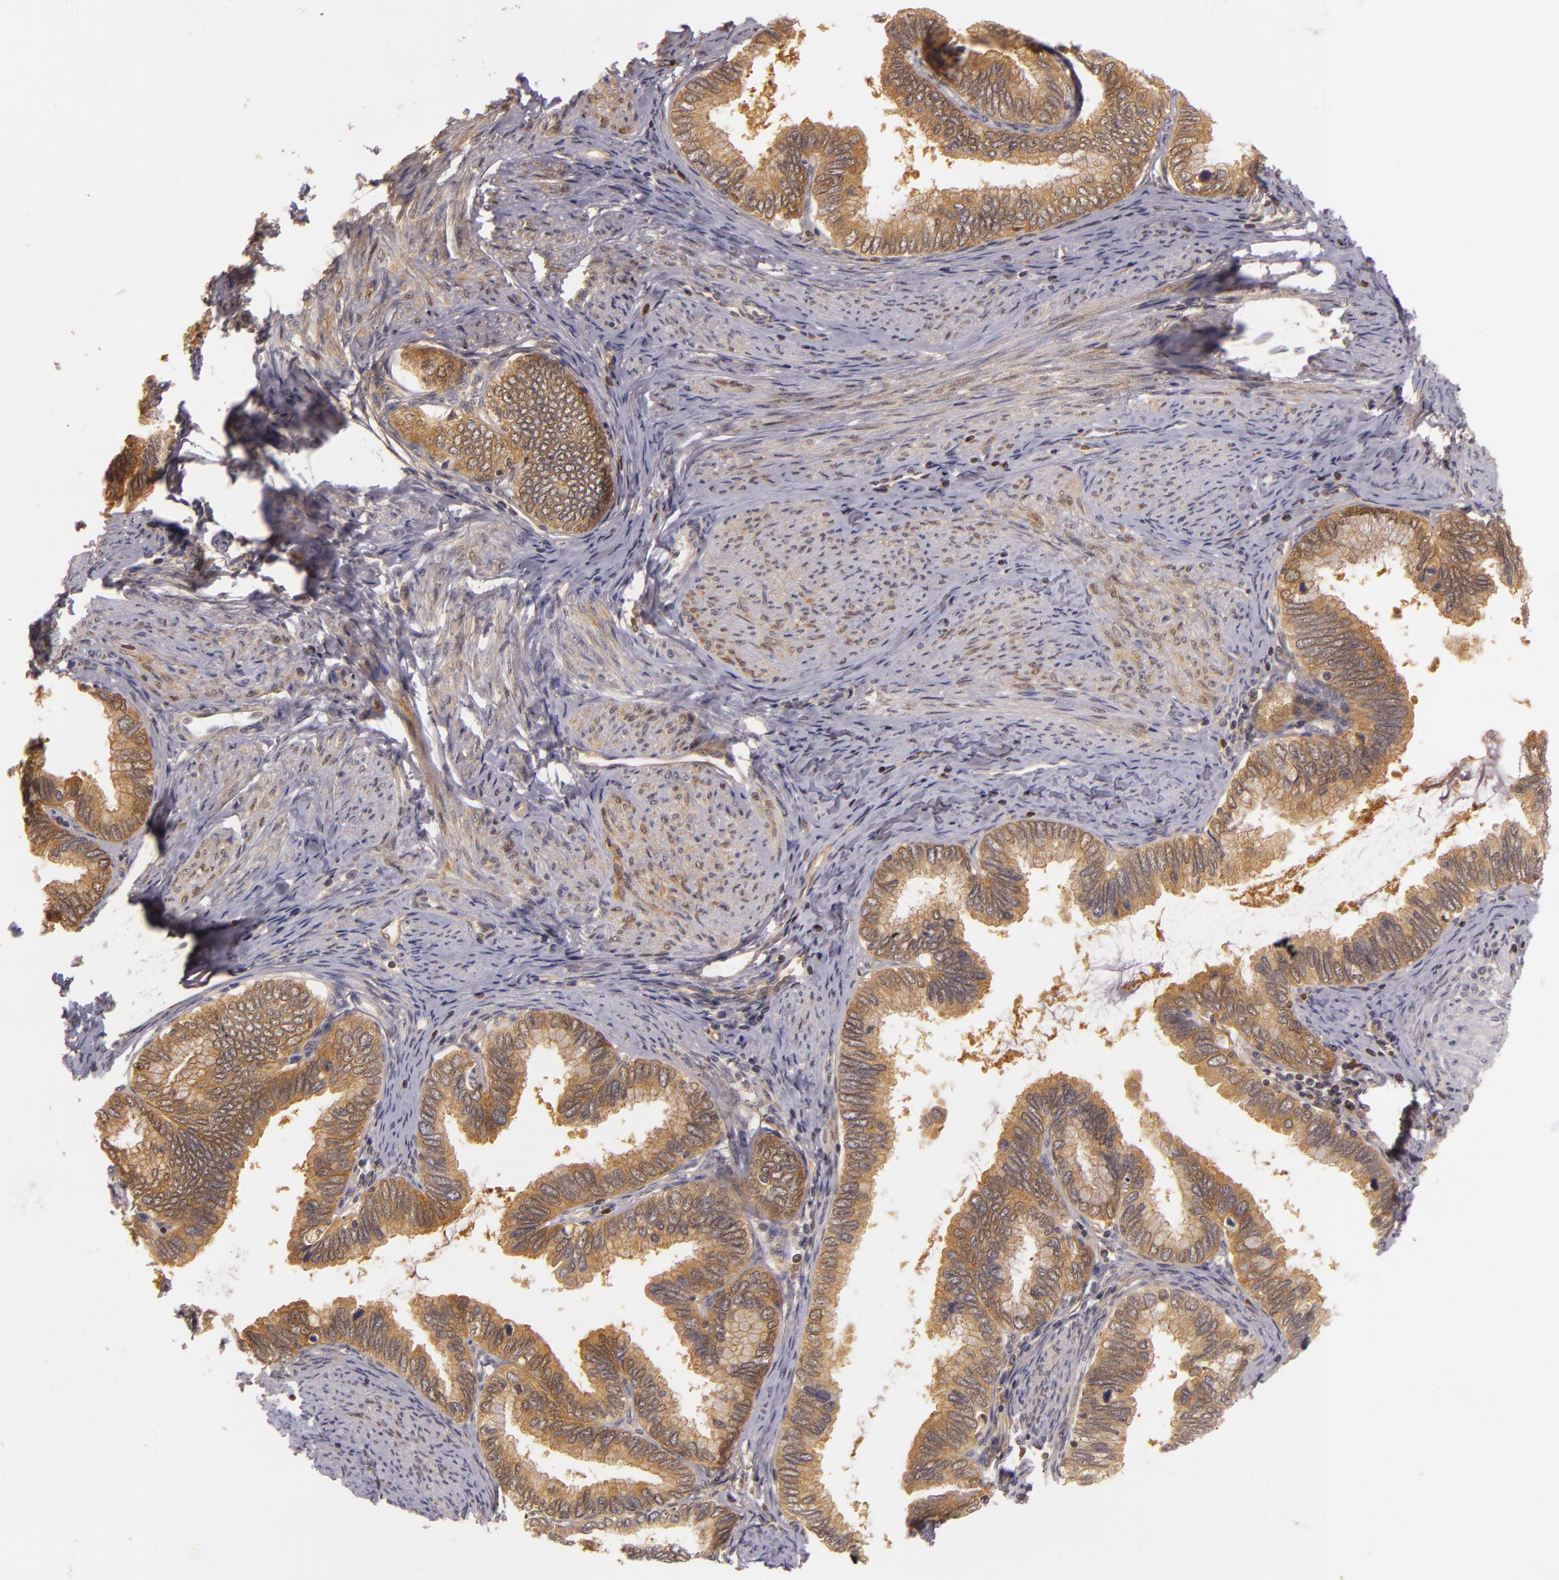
{"staining": {"intensity": "moderate", "quantity": ">75%", "location": "cytoplasmic/membranous"}, "tissue": "cervical cancer", "cell_type": "Tumor cells", "image_type": "cancer", "snomed": [{"axis": "morphology", "description": "Adenocarcinoma, NOS"}, {"axis": "topography", "description": "Cervix"}], "caption": "Brown immunohistochemical staining in human cervical adenocarcinoma reveals moderate cytoplasmic/membranous expression in about >75% of tumor cells.", "gene": "TOM1", "patient": {"sex": "female", "age": 49}}